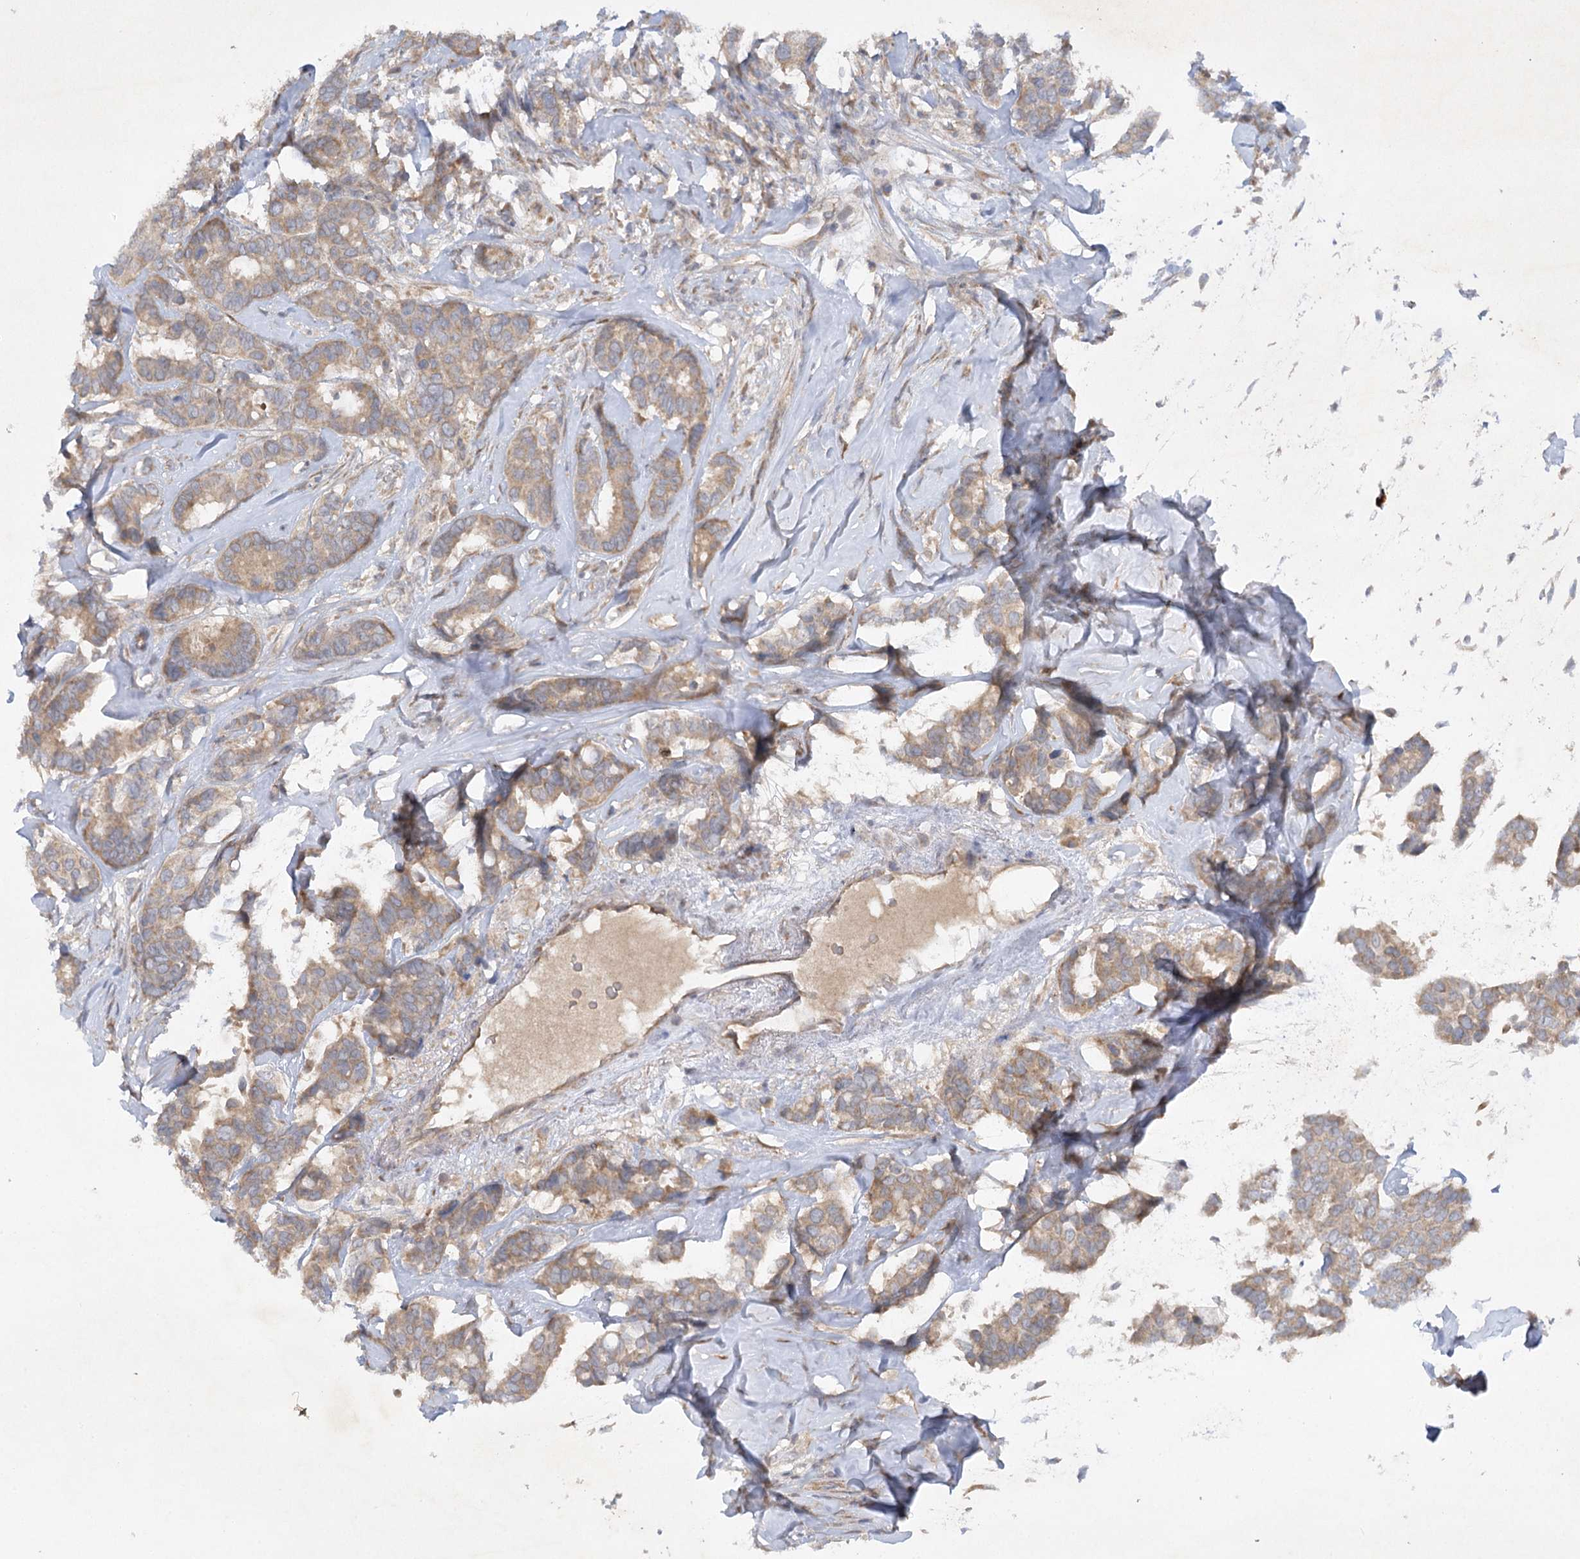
{"staining": {"intensity": "weak", "quantity": ">75%", "location": "cytoplasmic/membranous"}, "tissue": "breast cancer", "cell_type": "Tumor cells", "image_type": "cancer", "snomed": [{"axis": "morphology", "description": "Duct carcinoma"}, {"axis": "topography", "description": "Breast"}], "caption": "Brown immunohistochemical staining in human breast cancer (infiltrating ductal carcinoma) demonstrates weak cytoplasmic/membranous expression in approximately >75% of tumor cells.", "gene": "TRAF3IP1", "patient": {"sex": "female", "age": 87}}